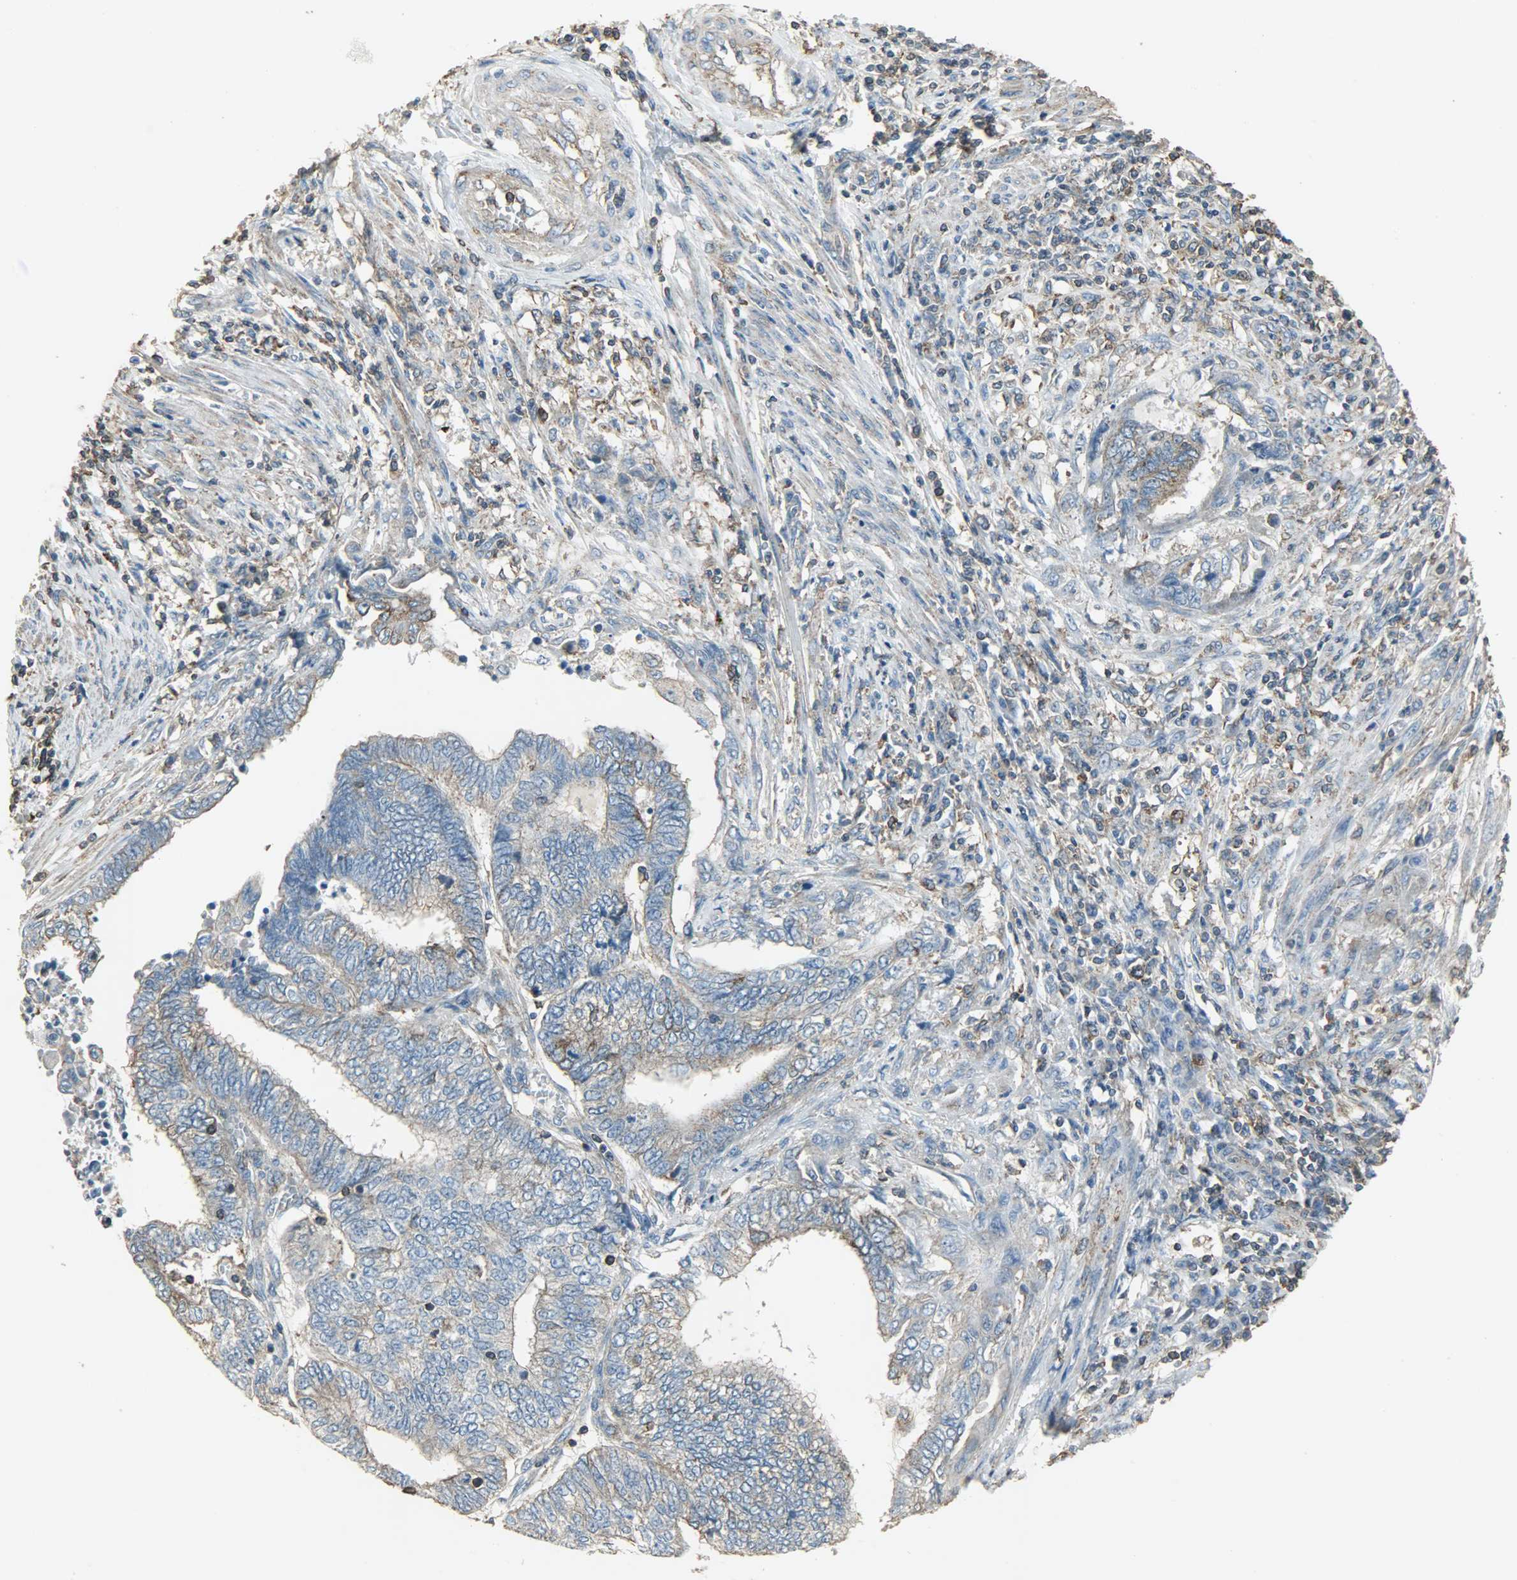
{"staining": {"intensity": "weak", "quantity": ">75%", "location": "cytoplasmic/membranous"}, "tissue": "endometrial cancer", "cell_type": "Tumor cells", "image_type": "cancer", "snomed": [{"axis": "morphology", "description": "Adenocarcinoma, NOS"}, {"axis": "topography", "description": "Uterus"}, {"axis": "topography", "description": "Endometrium"}], "caption": "Adenocarcinoma (endometrial) stained with a protein marker exhibits weak staining in tumor cells.", "gene": "DNAJA4", "patient": {"sex": "female", "age": 70}}